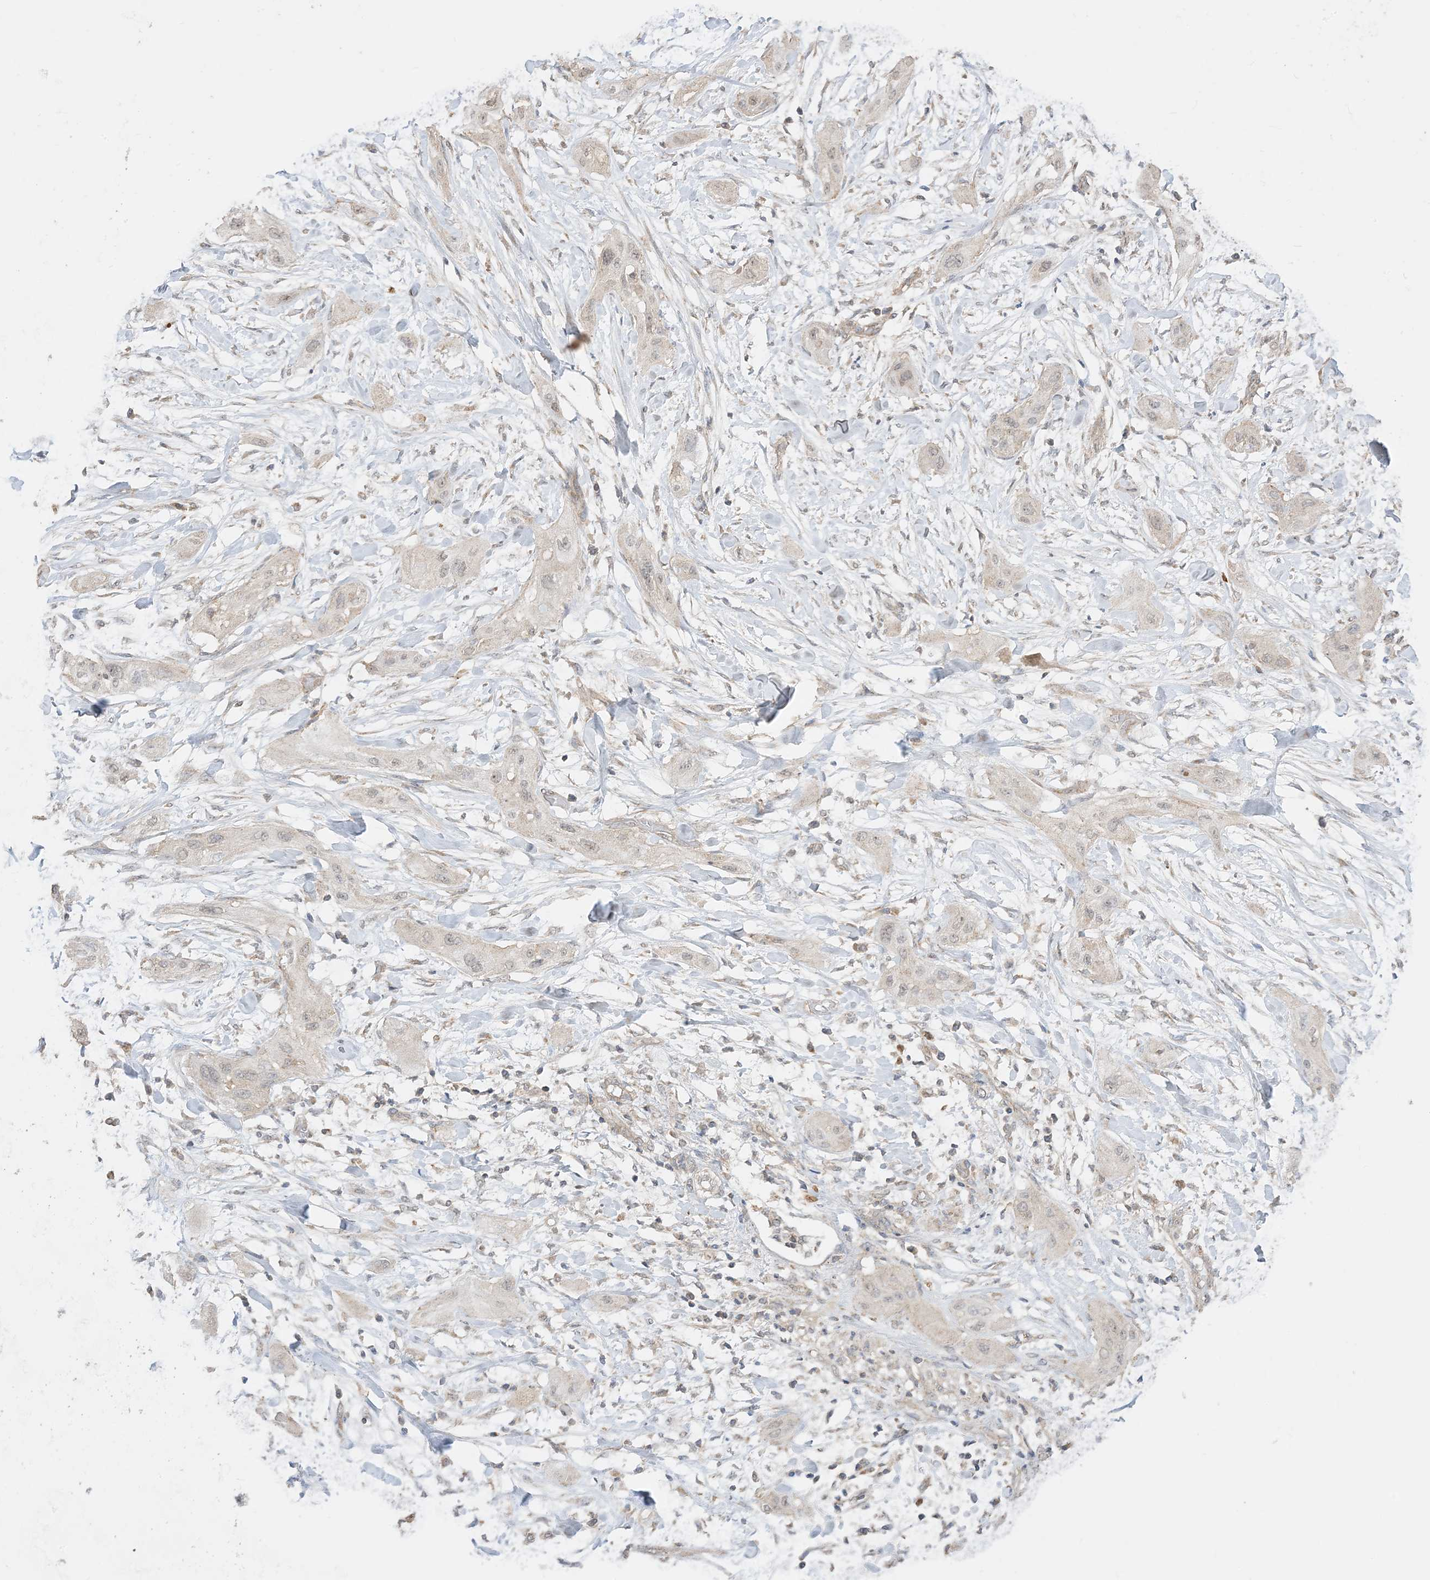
{"staining": {"intensity": "weak", "quantity": ">75%", "location": "cytoplasmic/membranous,nuclear"}, "tissue": "lung cancer", "cell_type": "Tumor cells", "image_type": "cancer", "snomed": [{"axis": "morphology", "description": "Squamous cell carcinoma, NOS"}, {"axis": "topography", "description": "Lung"}], "caption": "This photomicrograph exhibits immunohistochemistry staining of lung cancer, with low weak cytoplasmic/membranous and nuclear staining in about >75% of tumor cells.", "gene": "SIRT3", "patient": {"sex": "female", "age": 47}}